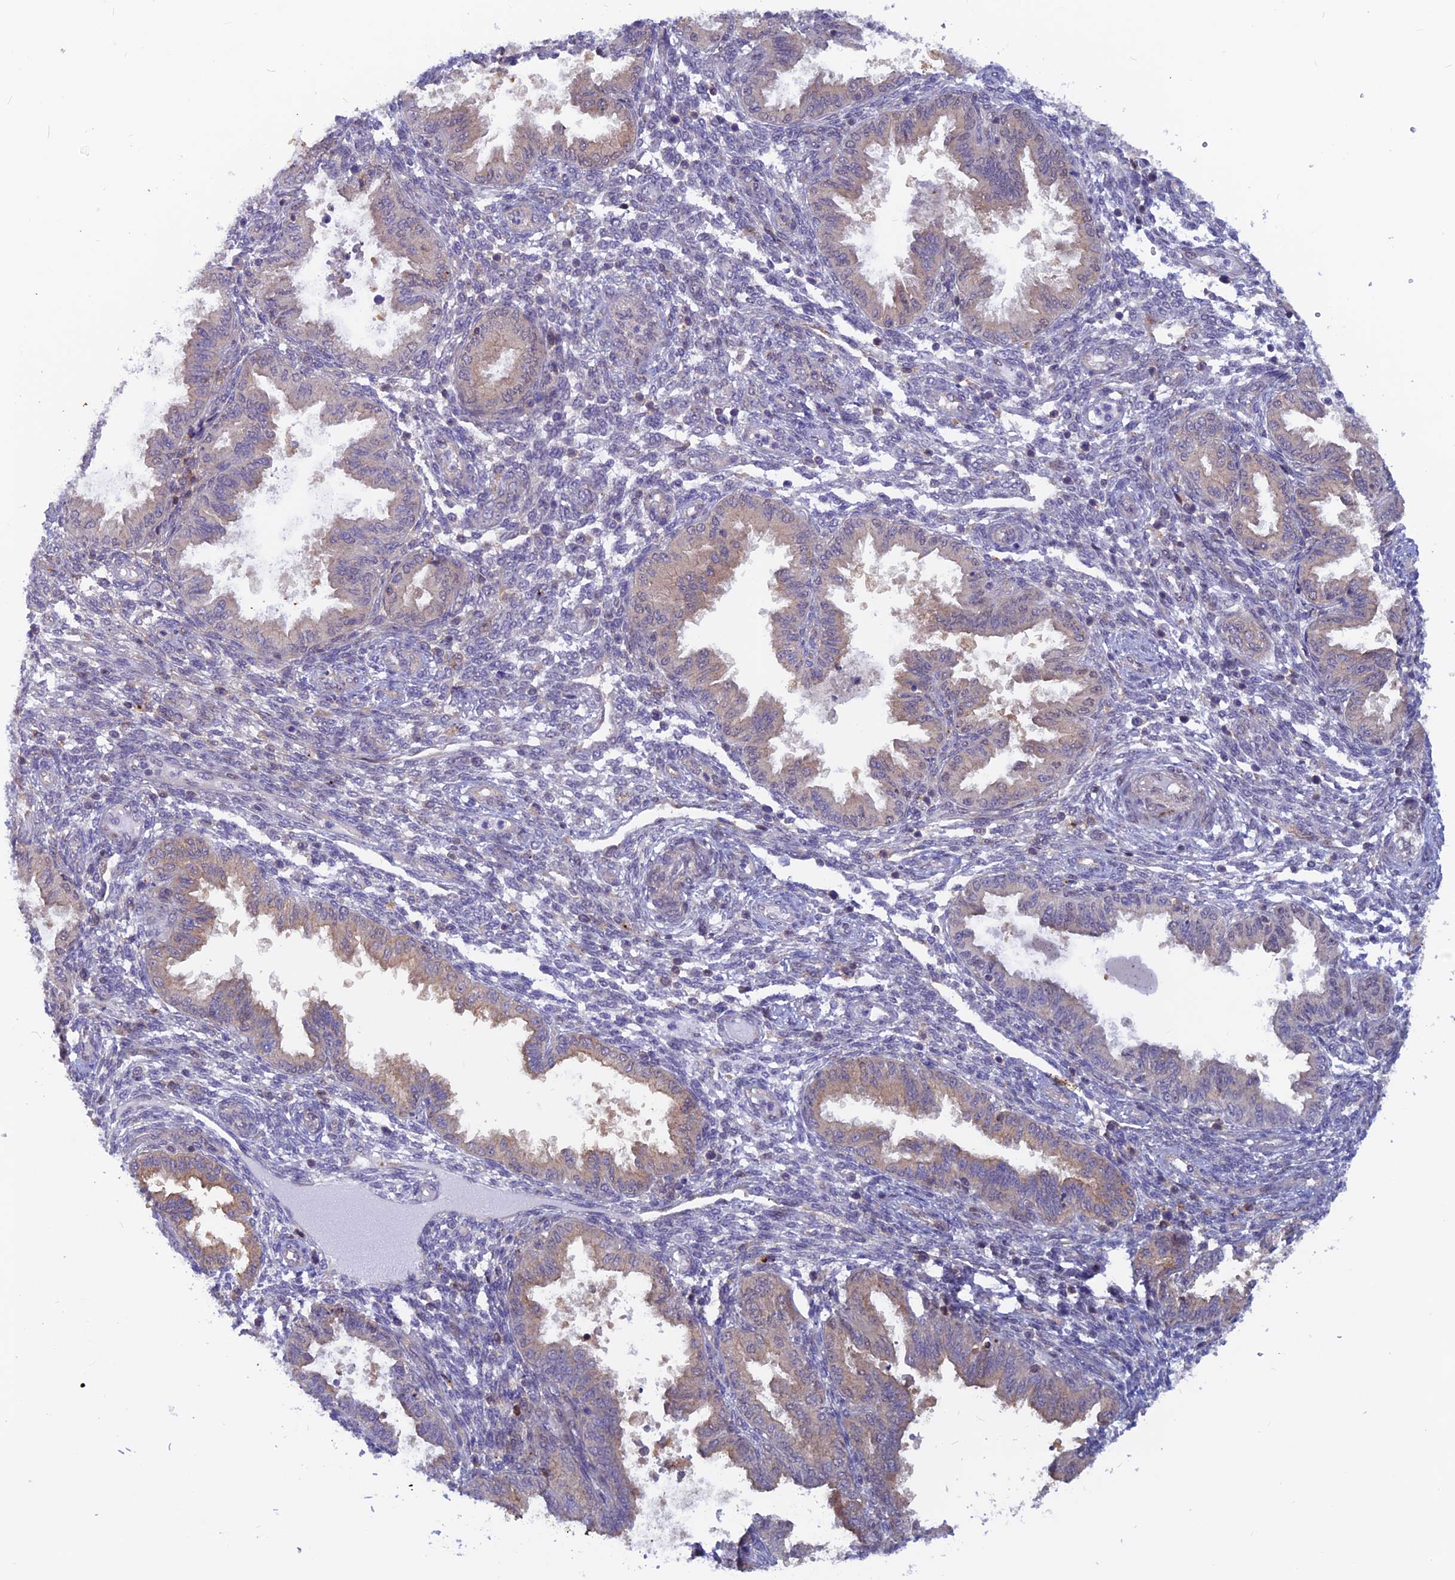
{"staining": {"intensity": "negative", "quantity": "none", "location": "none"}, "tissue": "endometrium", "cell_type": "Cells in endometrial stroma", "image_type": "normal", "snomed": [{"axis": "morphology", "description": "Normal tissue, NOS"}, {"axis": "topography", "description": "Endometrium"}], "caption": "An immunohistochemistry (IHC) photomicrograph of normal endometrium is shown. There is no staining in cells in endometrial stroma of endometrium. Brightfield microscopy of immunohistochemistry stained with DAB (3,3'-diaminobenzidine) (brown) and hematoxylin (blue), captured at high magnification.", "gene": "DNAJC16", "patient": {"sex": "female", "age": 33}}